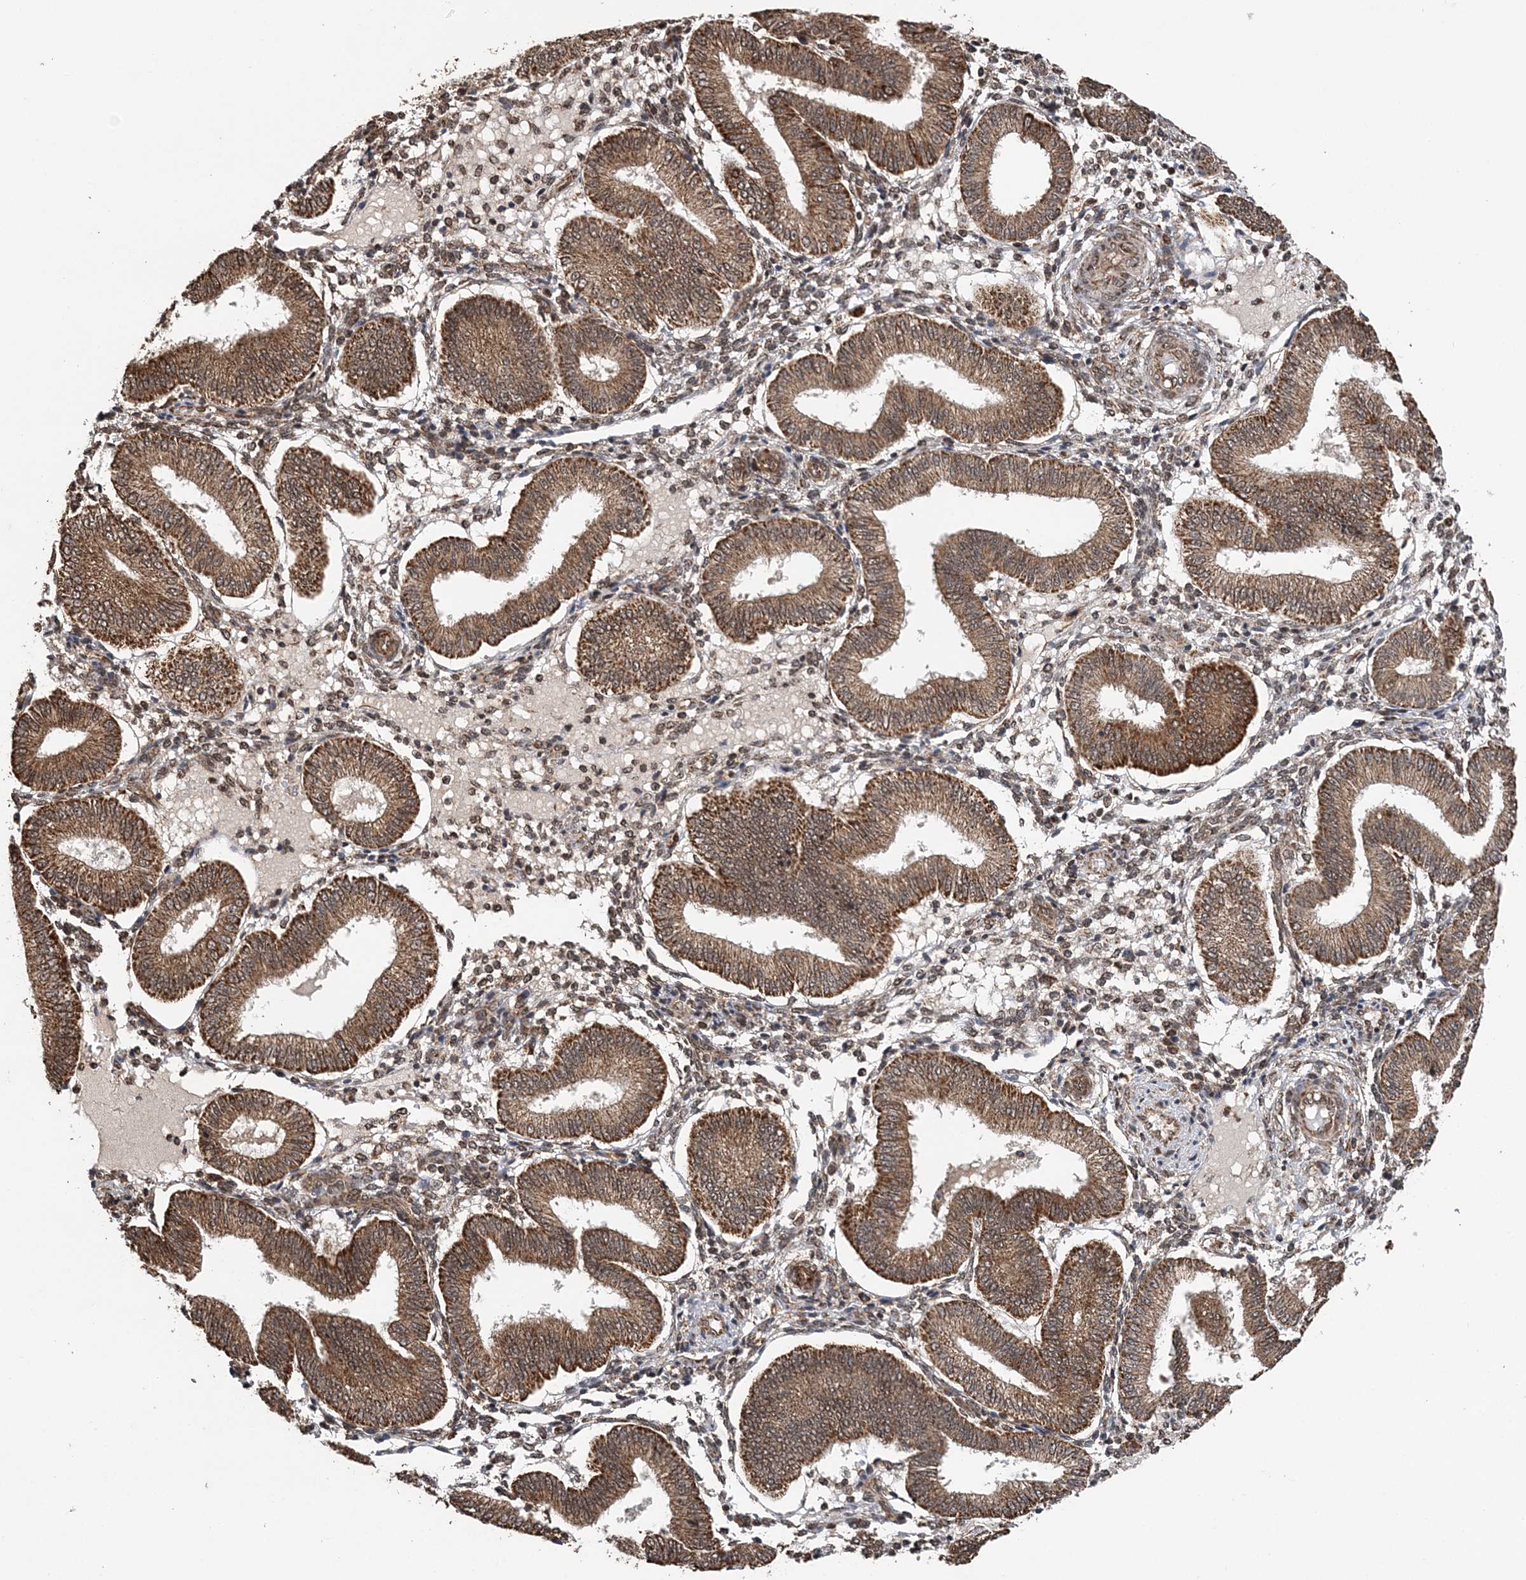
{"staining": {"intensity": "moderate", "quantity": ">75%", "location": "cytoplasmic/membranous"}, "tissue": "endometrium", "cell_type": "Cells in endometrial stroma", "image_type": "normal", "snomed": [{"axis": "morphology", "description": "Normal tissue, NOS"}, {"axis": "topography", "description": "Endometrium"}], "caption": "High-magnification brightfield microscopy of benign endometrium stained with DAB (brown) and counterstained with hematoxylin (blue). cells in endometrial stroma exhibit moderate cytoplasmic/membranous expression is present in approximately>75% of cells.", "gene": "PCBP1", "patient": {"sex": "female", "age": 39}}